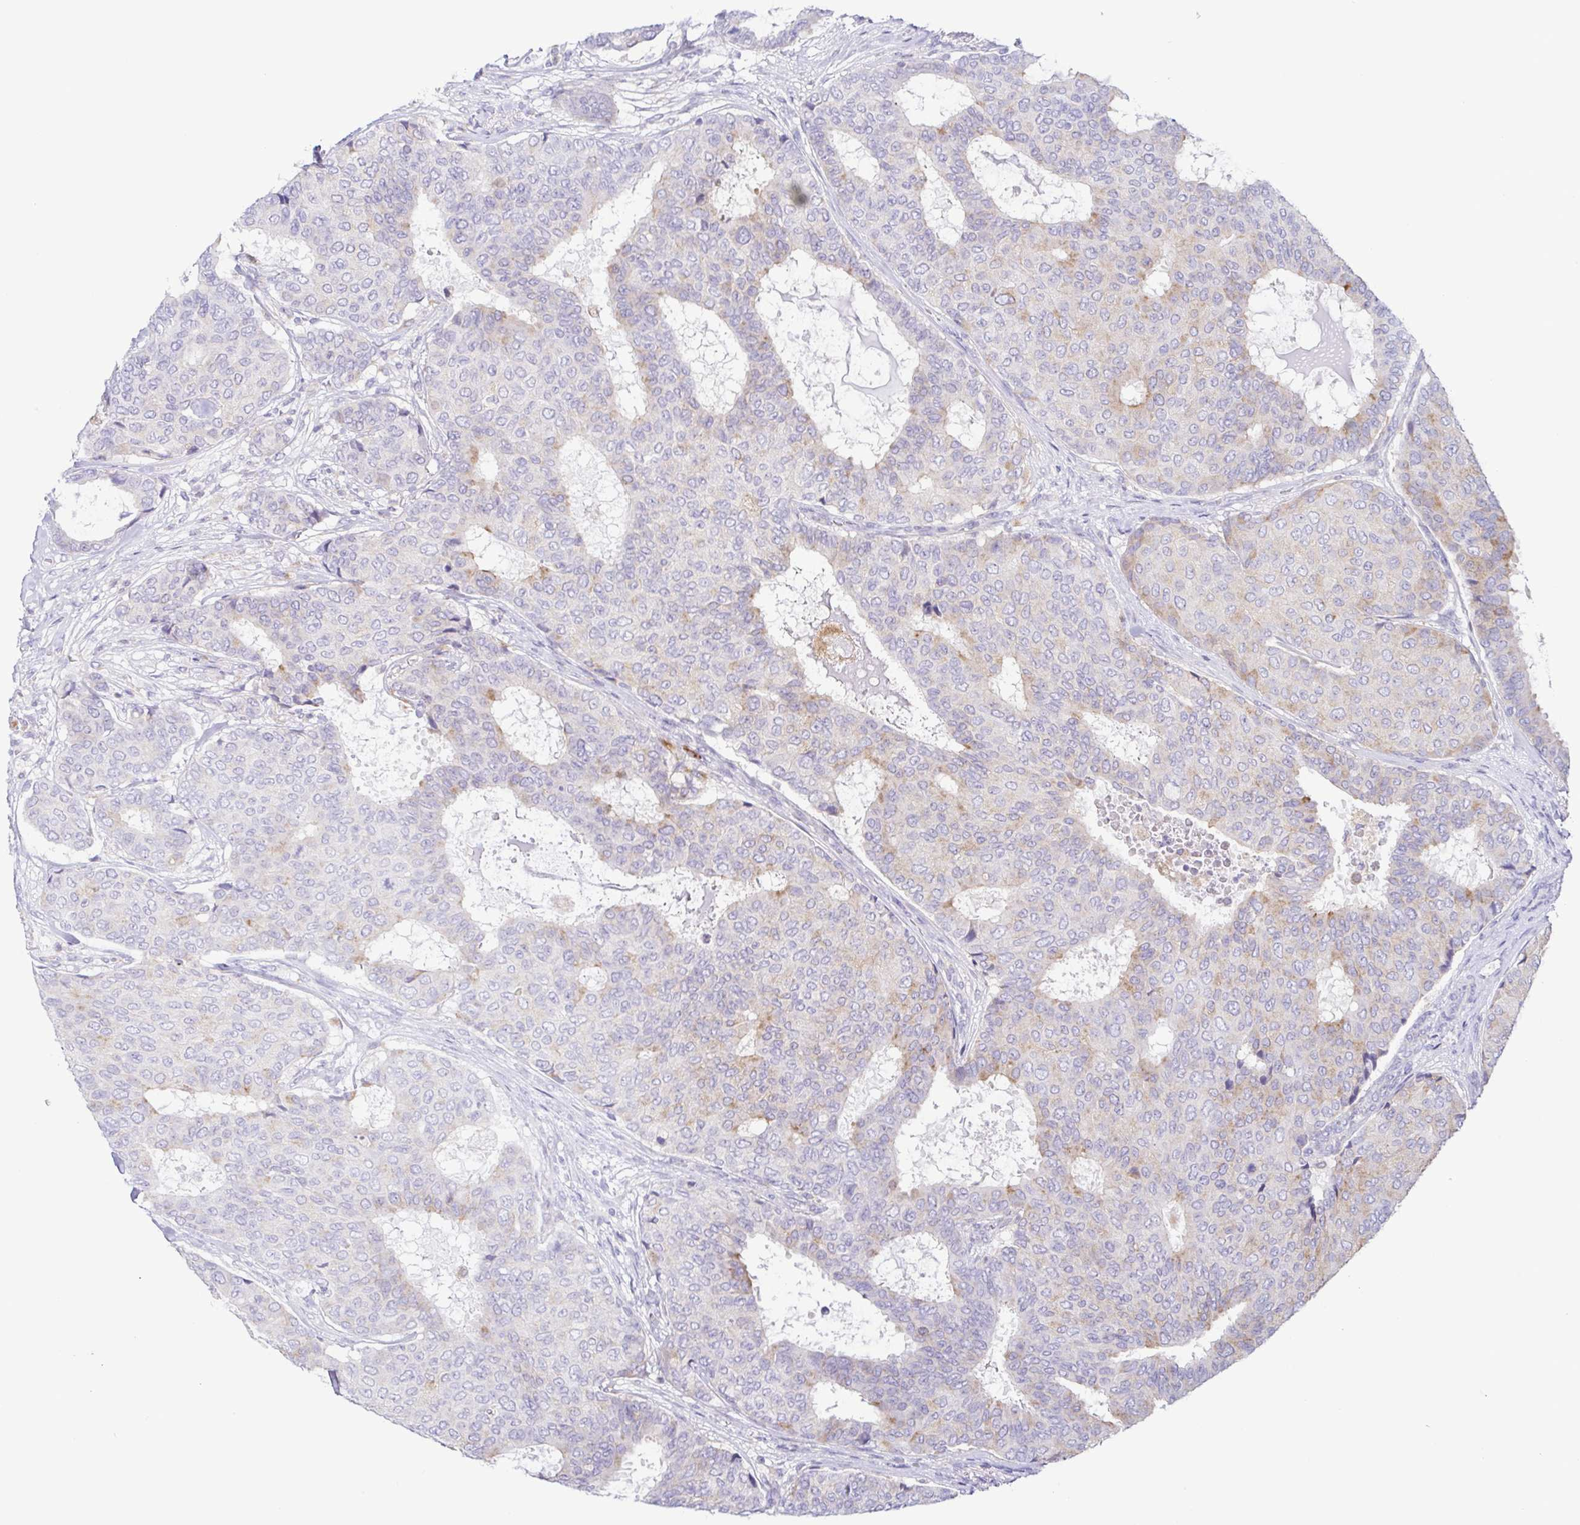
{"staining": {"intensity": "weak", "quantity": "<25%", "location": "cytoplasmic/membranous"}, "tissue": "breast cancer", "cell_type": "Tumor cells", "image_type": "cancer", "snomed": [{"axis": "morphology", "description": "Duct carcinoma"}, {"axis": "topography", "description": "Breast"}], "caption": "Micrograph shows no protein expression in tumor cells of breast invasive ductal carcinoma tissue. Nuclei are stained in blue.", "gene": "ATP6V1G2", "patient": {"sex": "female", "age": 75}}